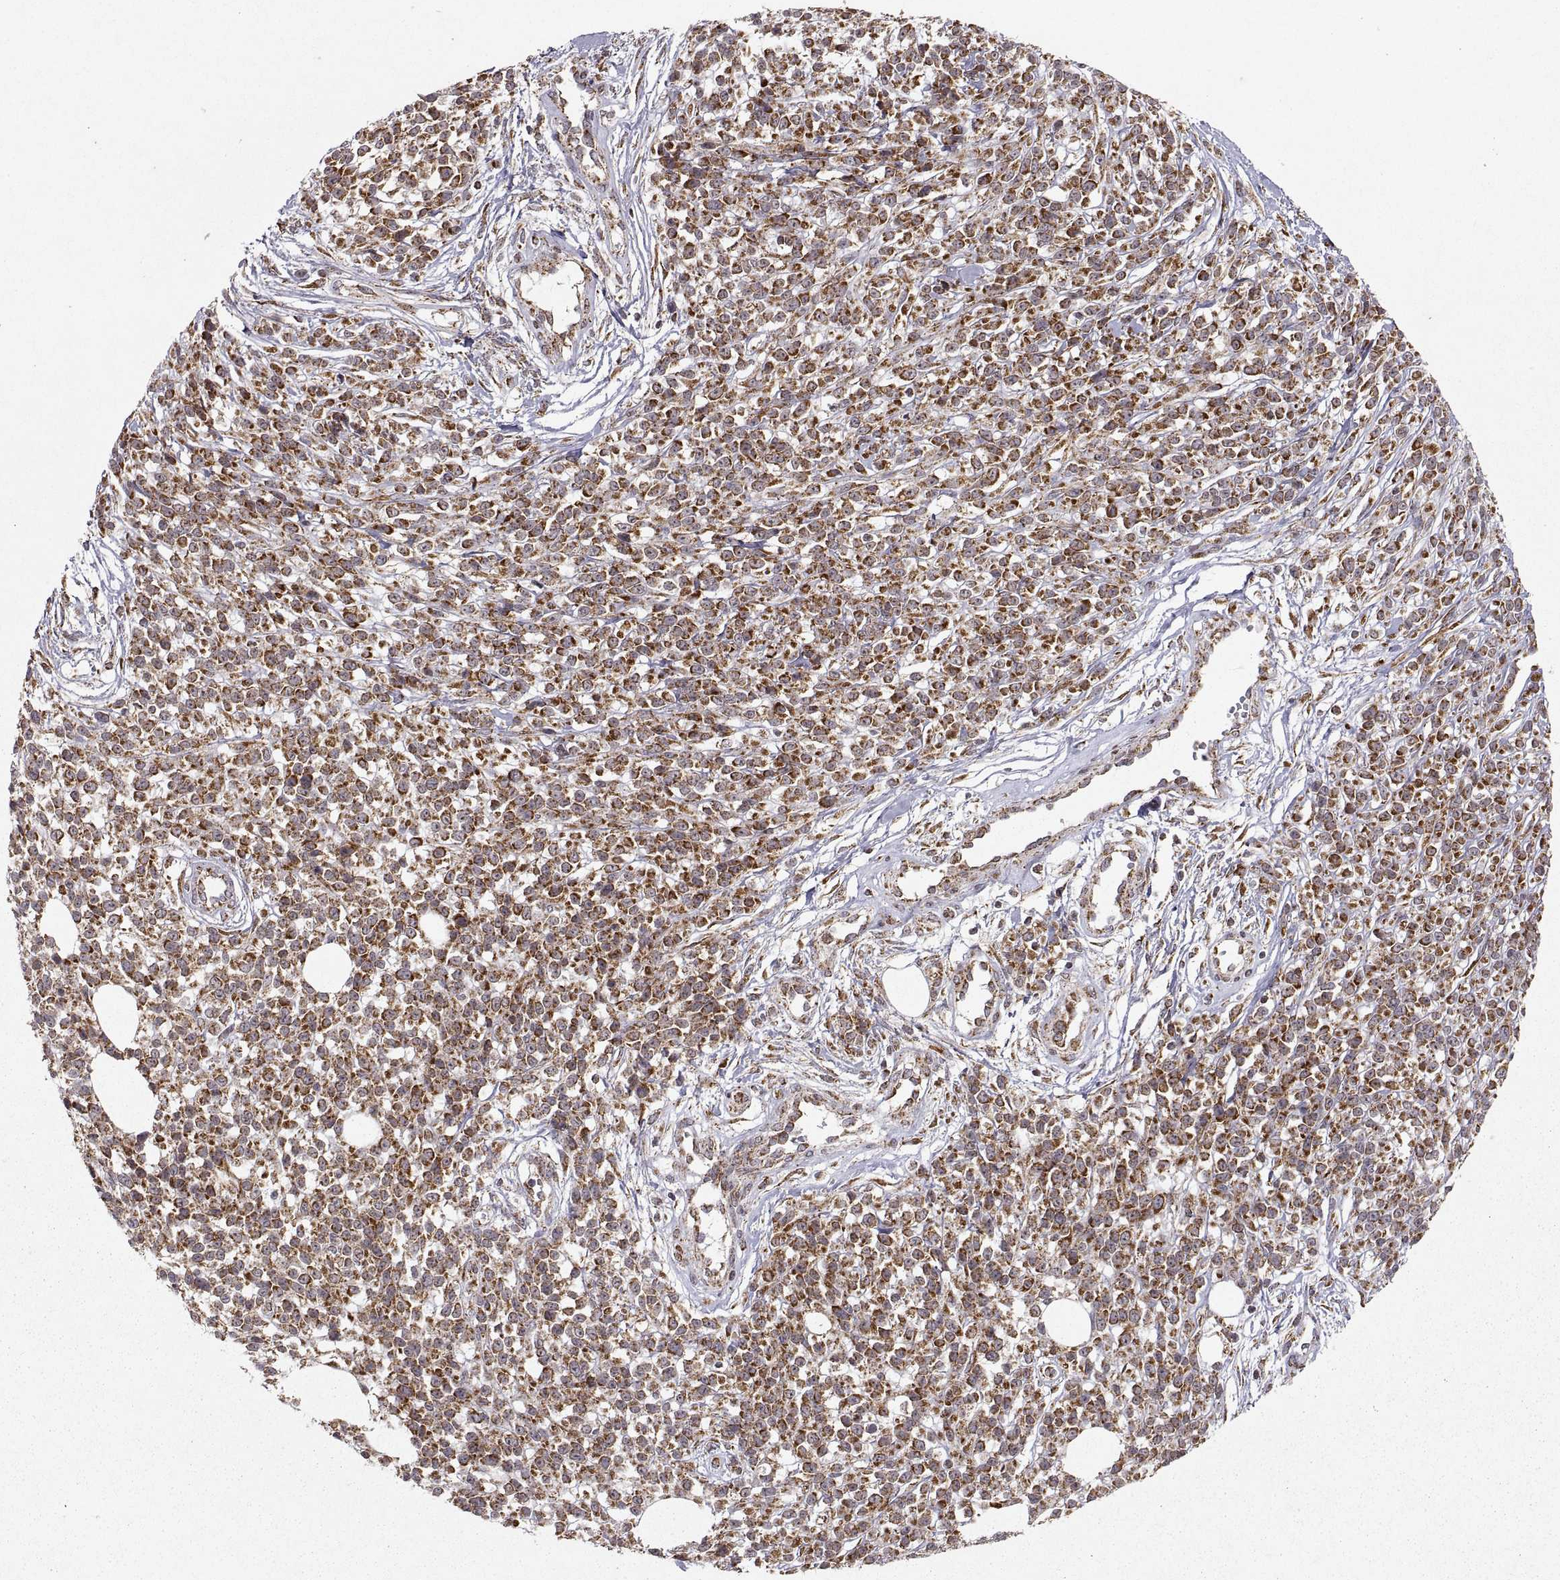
{"staining": {"intensity": "moderate", "quantity": ">75%", "location": "cytoplasmic/membranous"}, "tissue": "melanoma", "cell_type": "Tumor cells", "image_type": "cancer", "snomed": [{"axis": "morphology", "description": "Malignant melanoma, NOS"}, {"axis": "topography", "description": "Skin"}, {"axis": "topography", "description": "Skin of trunk"}], "caption": "Protein staining of melanoma tissue demonstrates moderate cytoplasmic/membranous positivity in about >75% of tumor cells.", "gene": "MANBAL", "patient": {"sex": "male", "age": 74}}